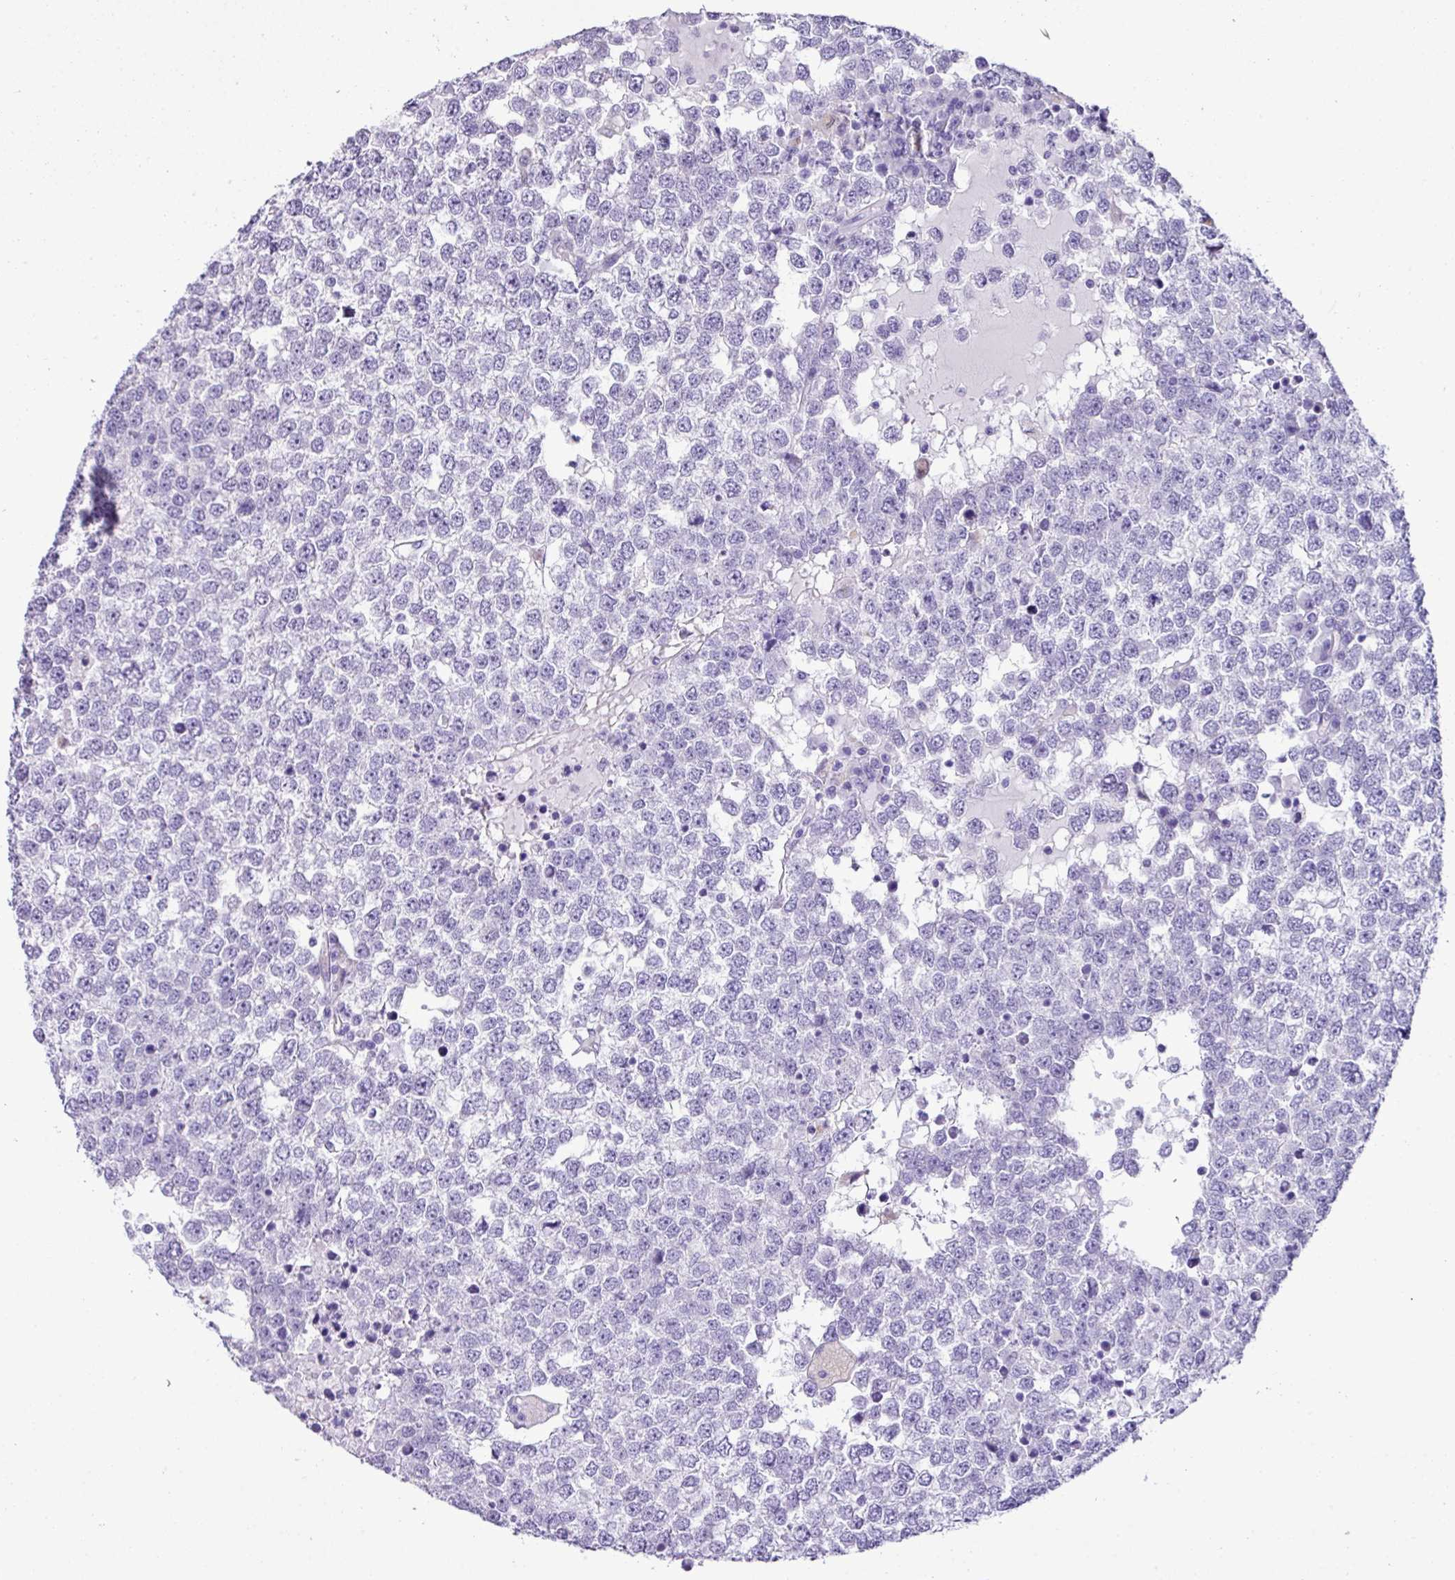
{"staining": {"intensity": "negative", "quantity": "none", "location": "none"}, "tissue": "testis cancer", "cell_type": "Tumor cells", "image_type": "cancer", "snomed": [{"axis": "morphology", "description": "Seminoma, NOS"}, {"axis": "topography", "description": "Testis"}], "caption": "Tumor cells are negative for brown protein staining in testis cancer. Nuclei are stained in blue.", "gene": "ZSCAN5A", "patient": {"sex": "male", "age": 65}}